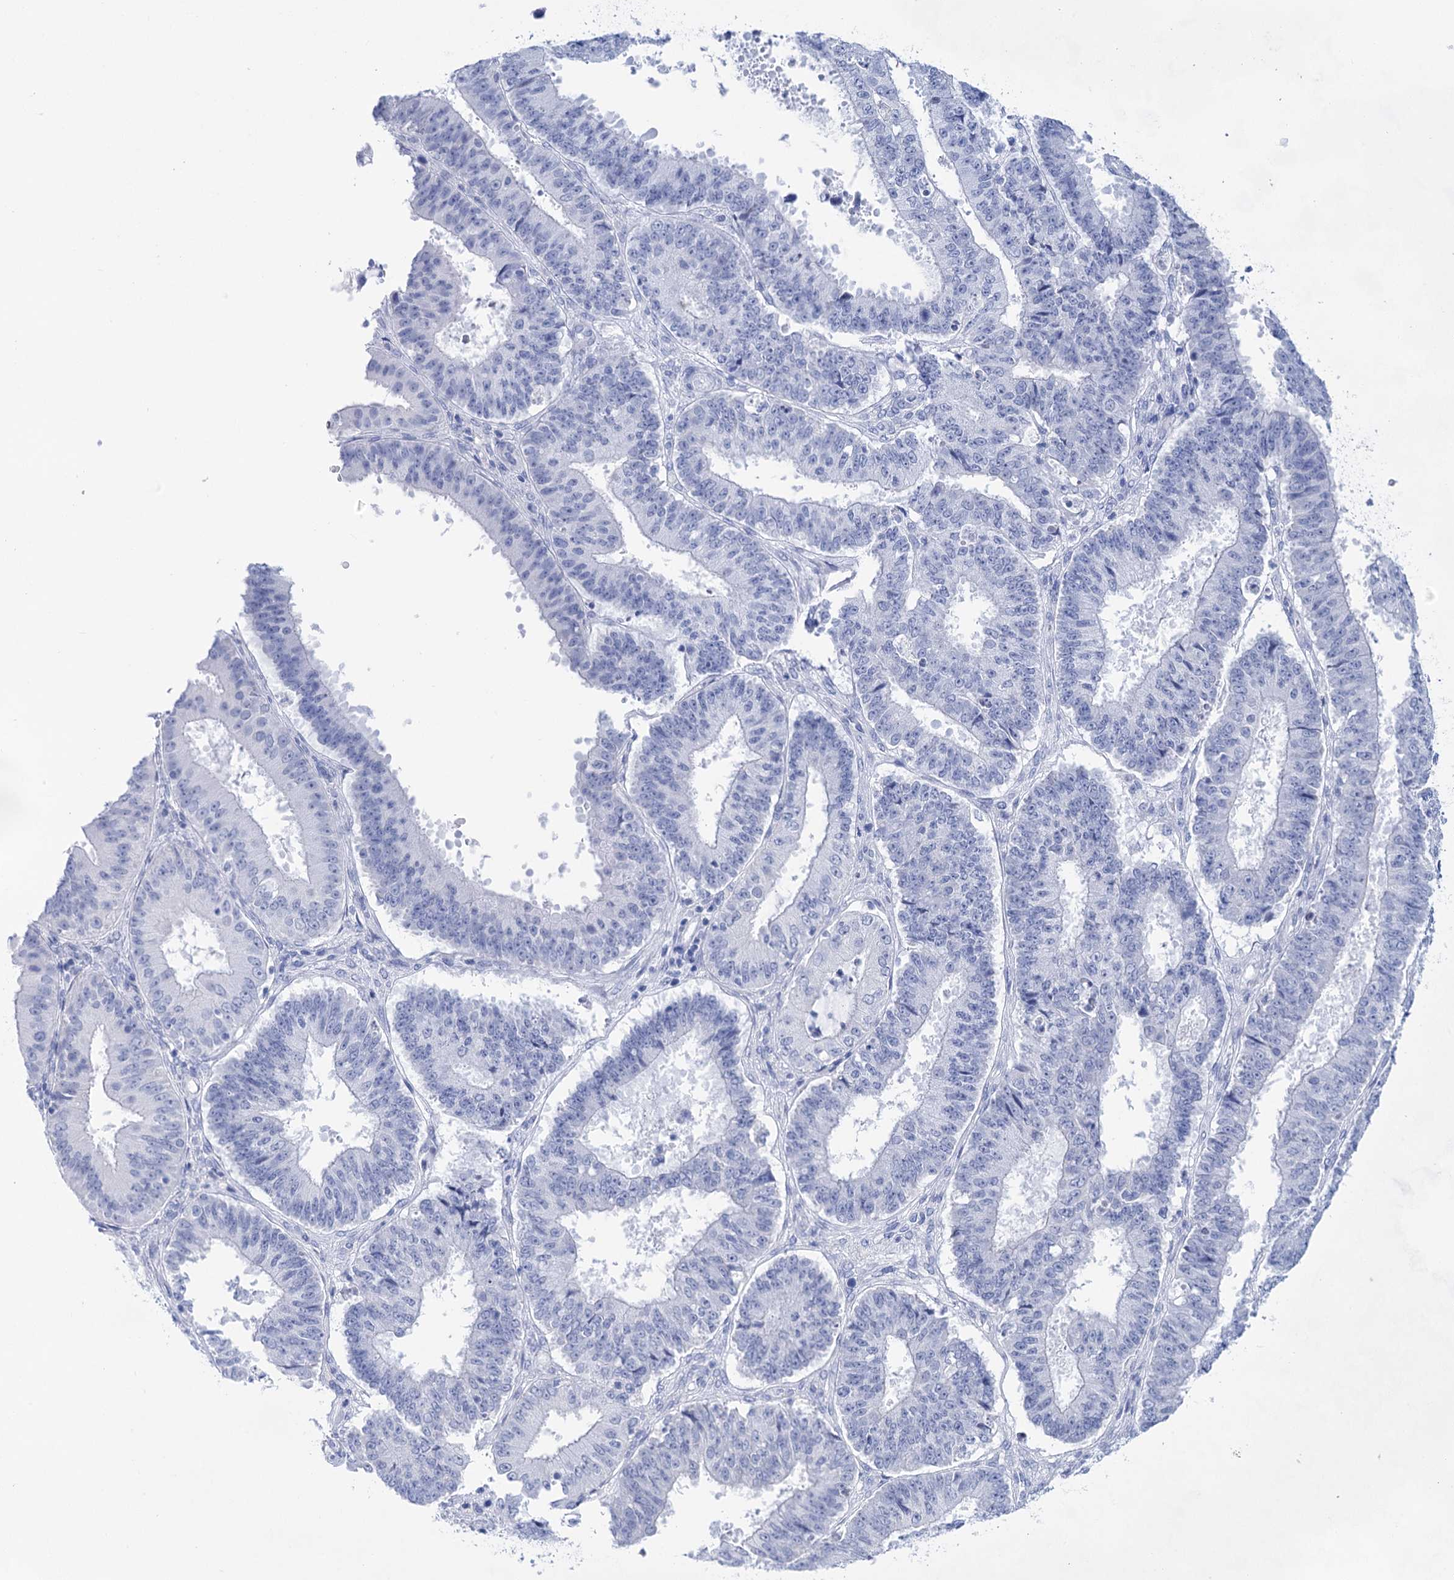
{"staining": {"intensity": "negative", "quantity": "none", "location": "none"}, "tissue": "ovarian cancer", "cell_type": "Tumor cells", "image_type": "cancer", "snomed": [{"axis": "morphology", "description": "Carcinoma, endometroid"}, {"axis": "topography", "description": "Appendix"}, {"axis": "topography", "description": "Ovary"}], "caption": "Protein analysis of ovarian cancer exhibits no significant expression in tumor cells.", "gene": "LALBA", "patient": {"sex": "female", "age": 42}}